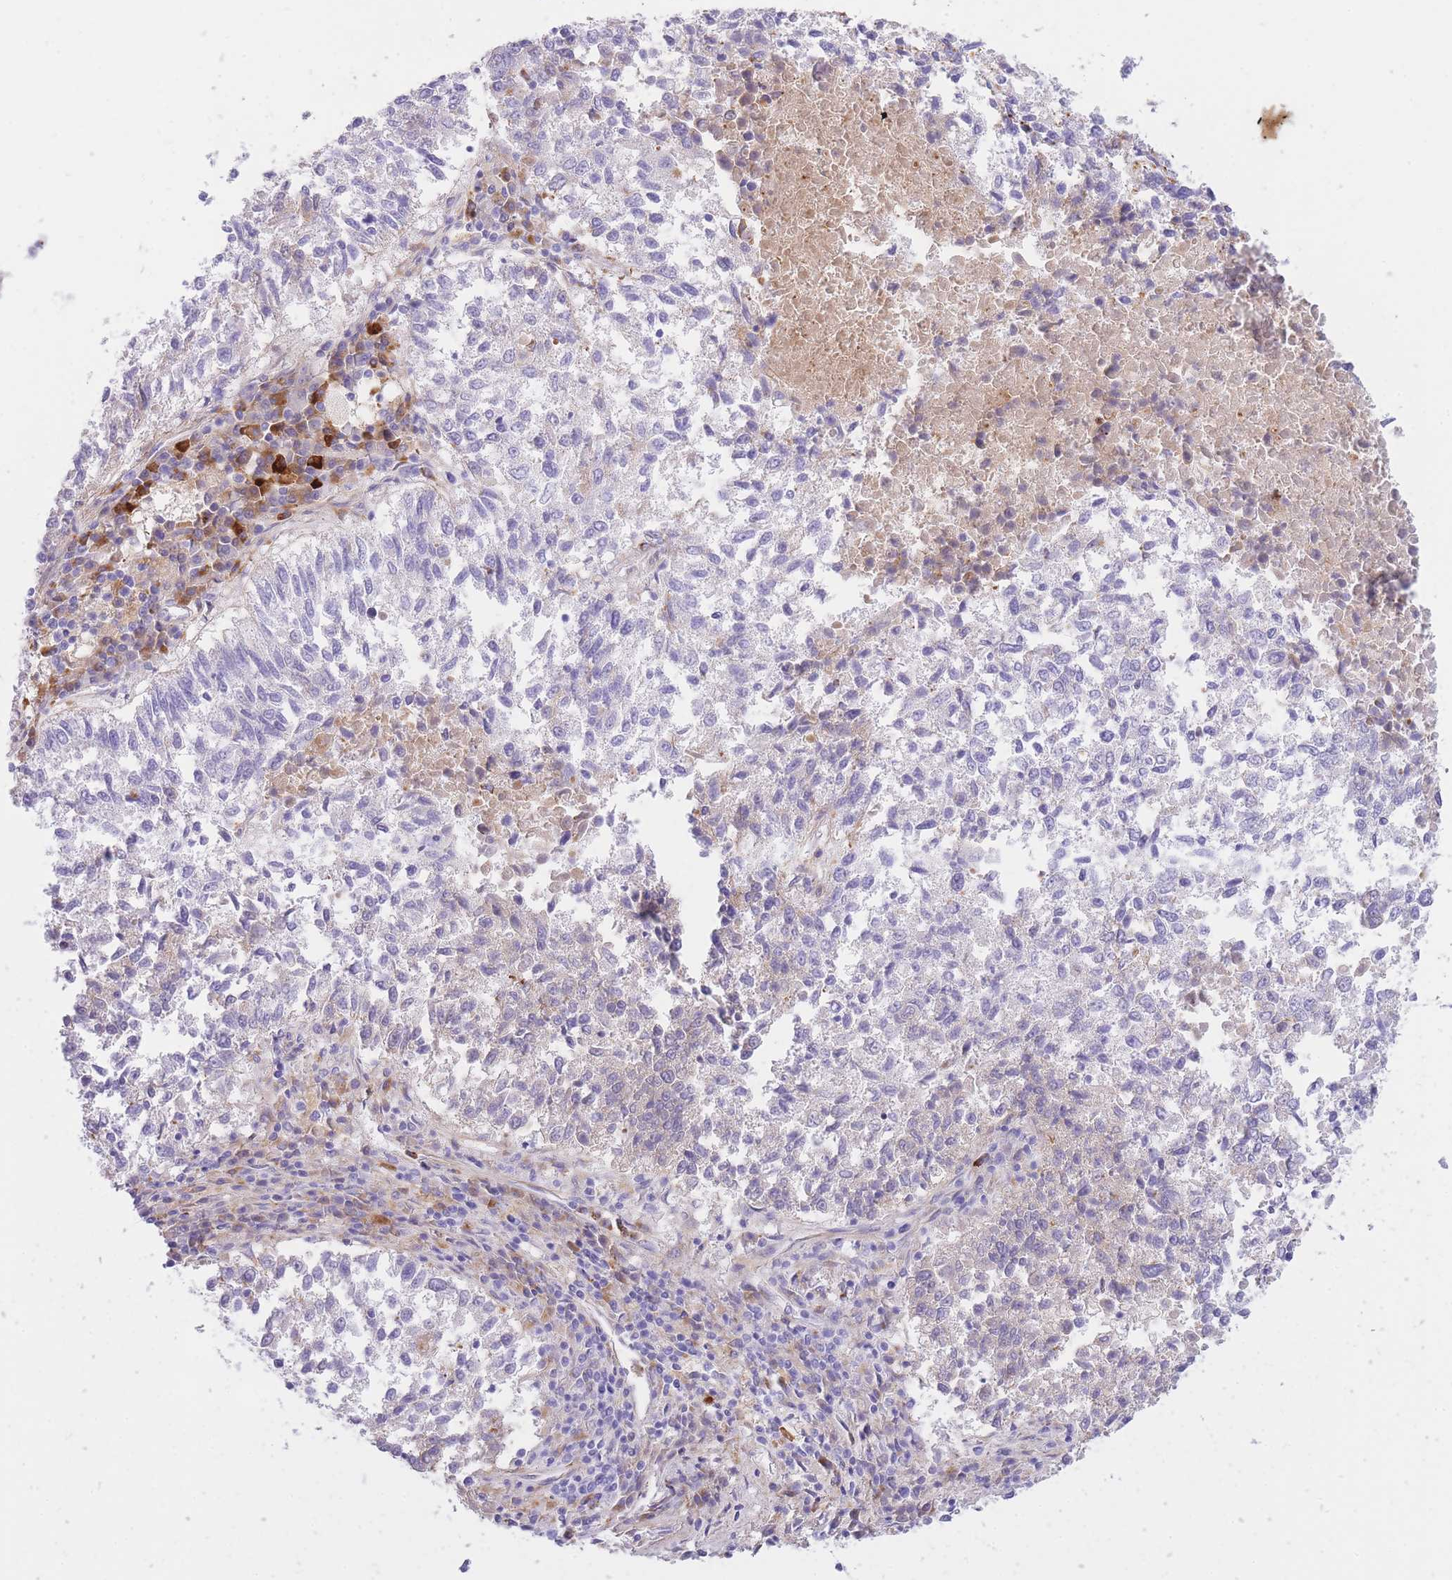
{"staining": {"intensity": "weak", "quantity": "<25%", "location": "cytoplasmic/membranous"}, "tissue": "lung cancer", "cell_type": "Tumor cells", "image_type": "cancer", "snomed": [{"axis": "morphology", "description": "Squamous cell carcinoma, NOS"}, {"axis": "topography", "description": "Lung"}], "caption": "This is an IHC photomicrograph of human lung squamous cell carcinoma. There is no expression in tumor cells.", "gene": "PLBD1", "patient": {"sex": "male", "age": 73}}